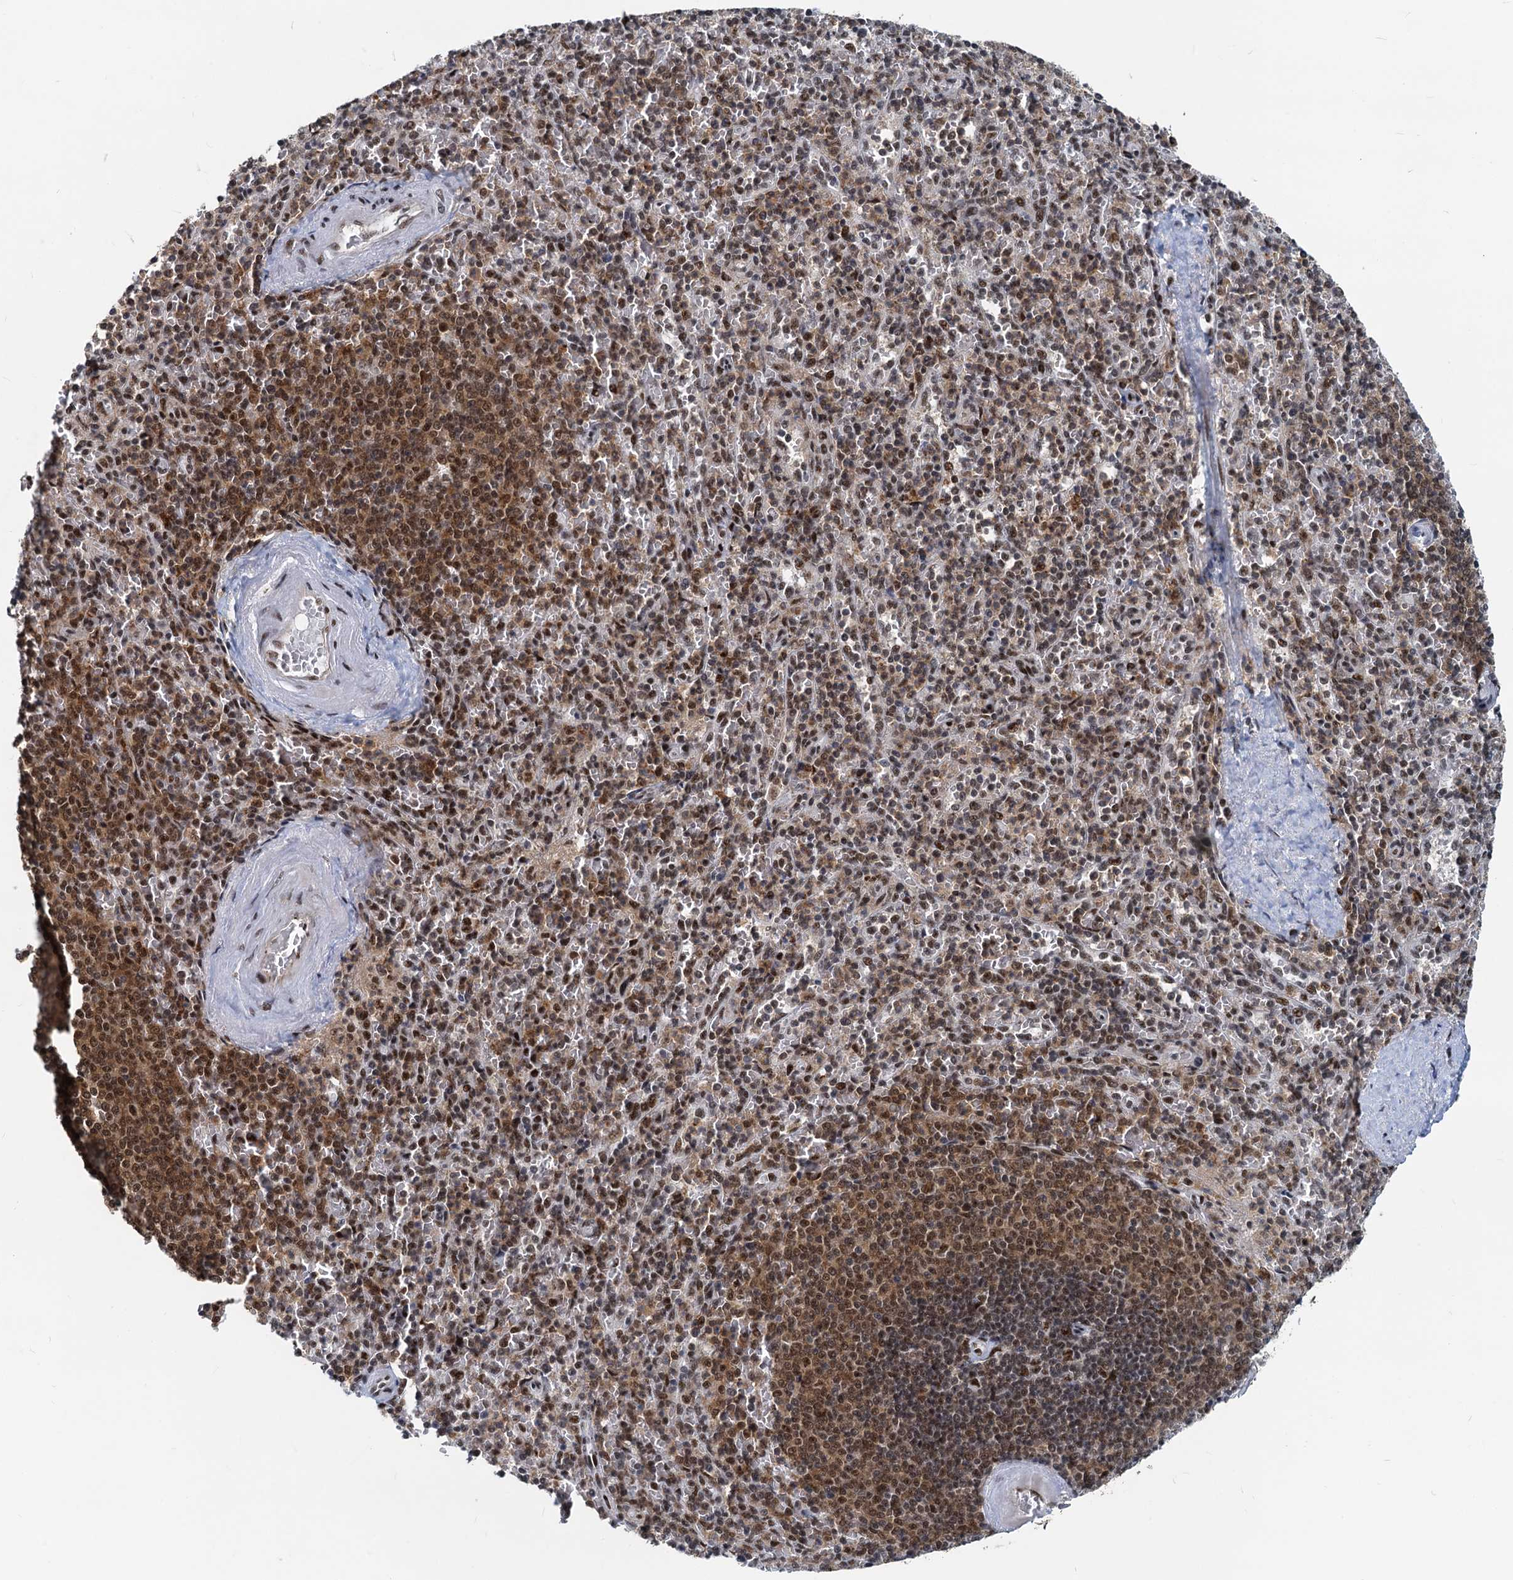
{"staining": {"intensity": "strong", "quantity": ">75%", "location": "nuclear"}, "tissue": "spleen", "cell_type": "Cells in red pulp", "image_type": "normal", "snomed": [{"axis": "morphology", "description": "Normal tissue, NOS"}, {"axis": "topography", "description": "Spleen"}], "caption": "A high-resolution image shows immunohistochemistry (IHC) staining of benign spleen, which shows strong nuclear positivity in approximately >75% of cells in red pulp. (Stains: DAB in brown, nuclei in blue, Microscopy: brightfield microscopy at high magnification).", "gene": "RBM26", "patient": {"sex": "male", "age": 82}}